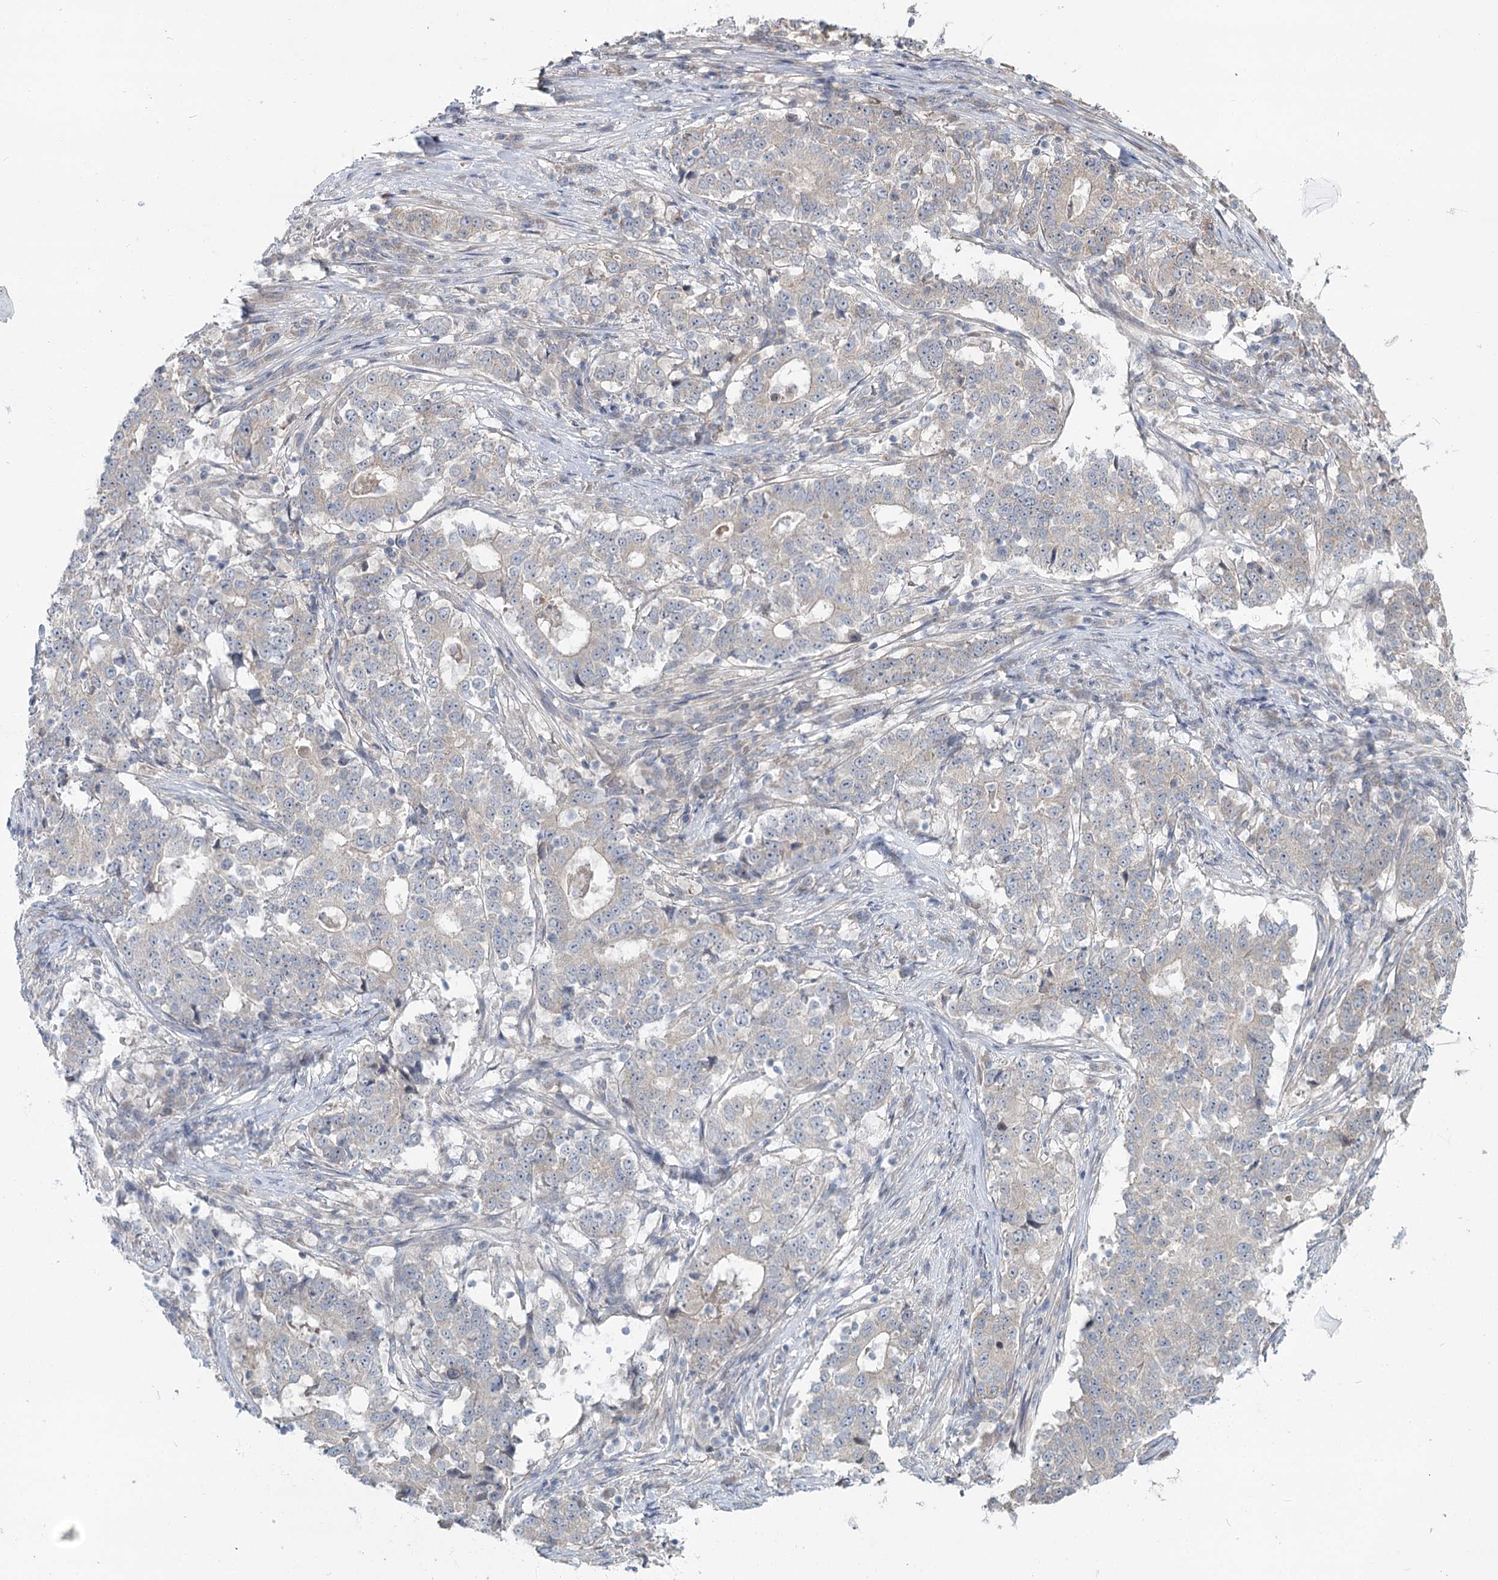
{"staining": {"intensity": "negative", "quantity": "none", "location": "none"}, "tissue": "stomach cancer", "cell_type": "Tumor cells", "image_type": "cancer", "snomed": [{"axis": "morphology", "description": "Adenocarcinoma, NOS"}, {"axis": "topography", "description": "Stomach"}], "caption": "Immunohistochemistry (IHC) photomicrograph of neoplastic tissue: human stomach cancer stained with DAB shows no significant protein expression in tumor cells.", "gene": "SPINK13", "patient": {"sex": "male", "age": 59}}